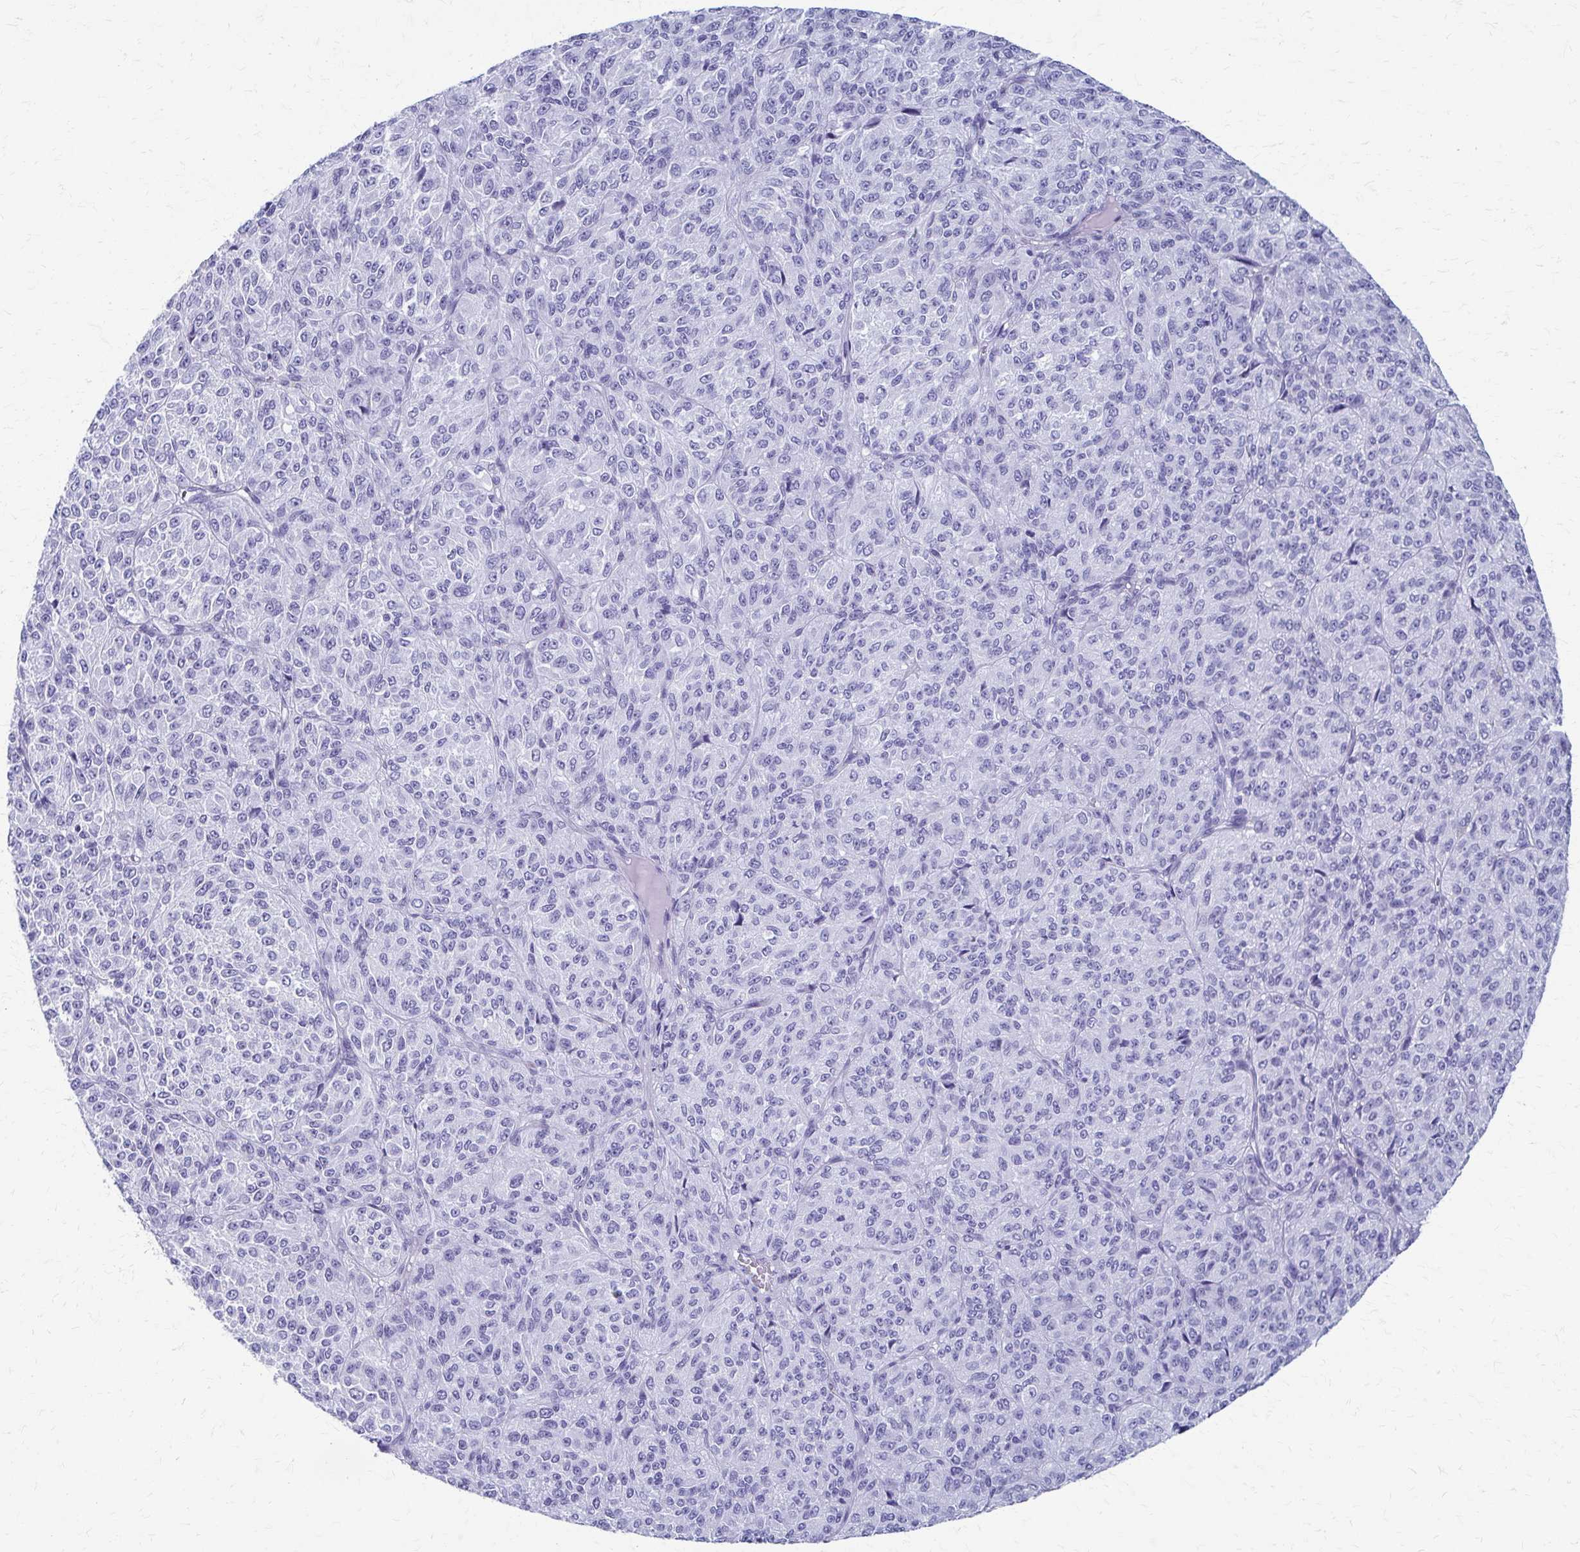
{"staining": {"intensity": "negative", "quantity": "none", "location": "none"}, "tissue": "melanoma", "cell_type": "Tumor cells", "image_type": "cancer", "snomed": [{"axis": "morphology", "description": "Malignant melanoma, Metastatic site"}, {"axis": "topography", "description": "Brain"}], "caption": "Tumor cells show no significant positivity in melanoma.", "gene": "CELF5", "patient": {"sex": "female", "age": 56}}